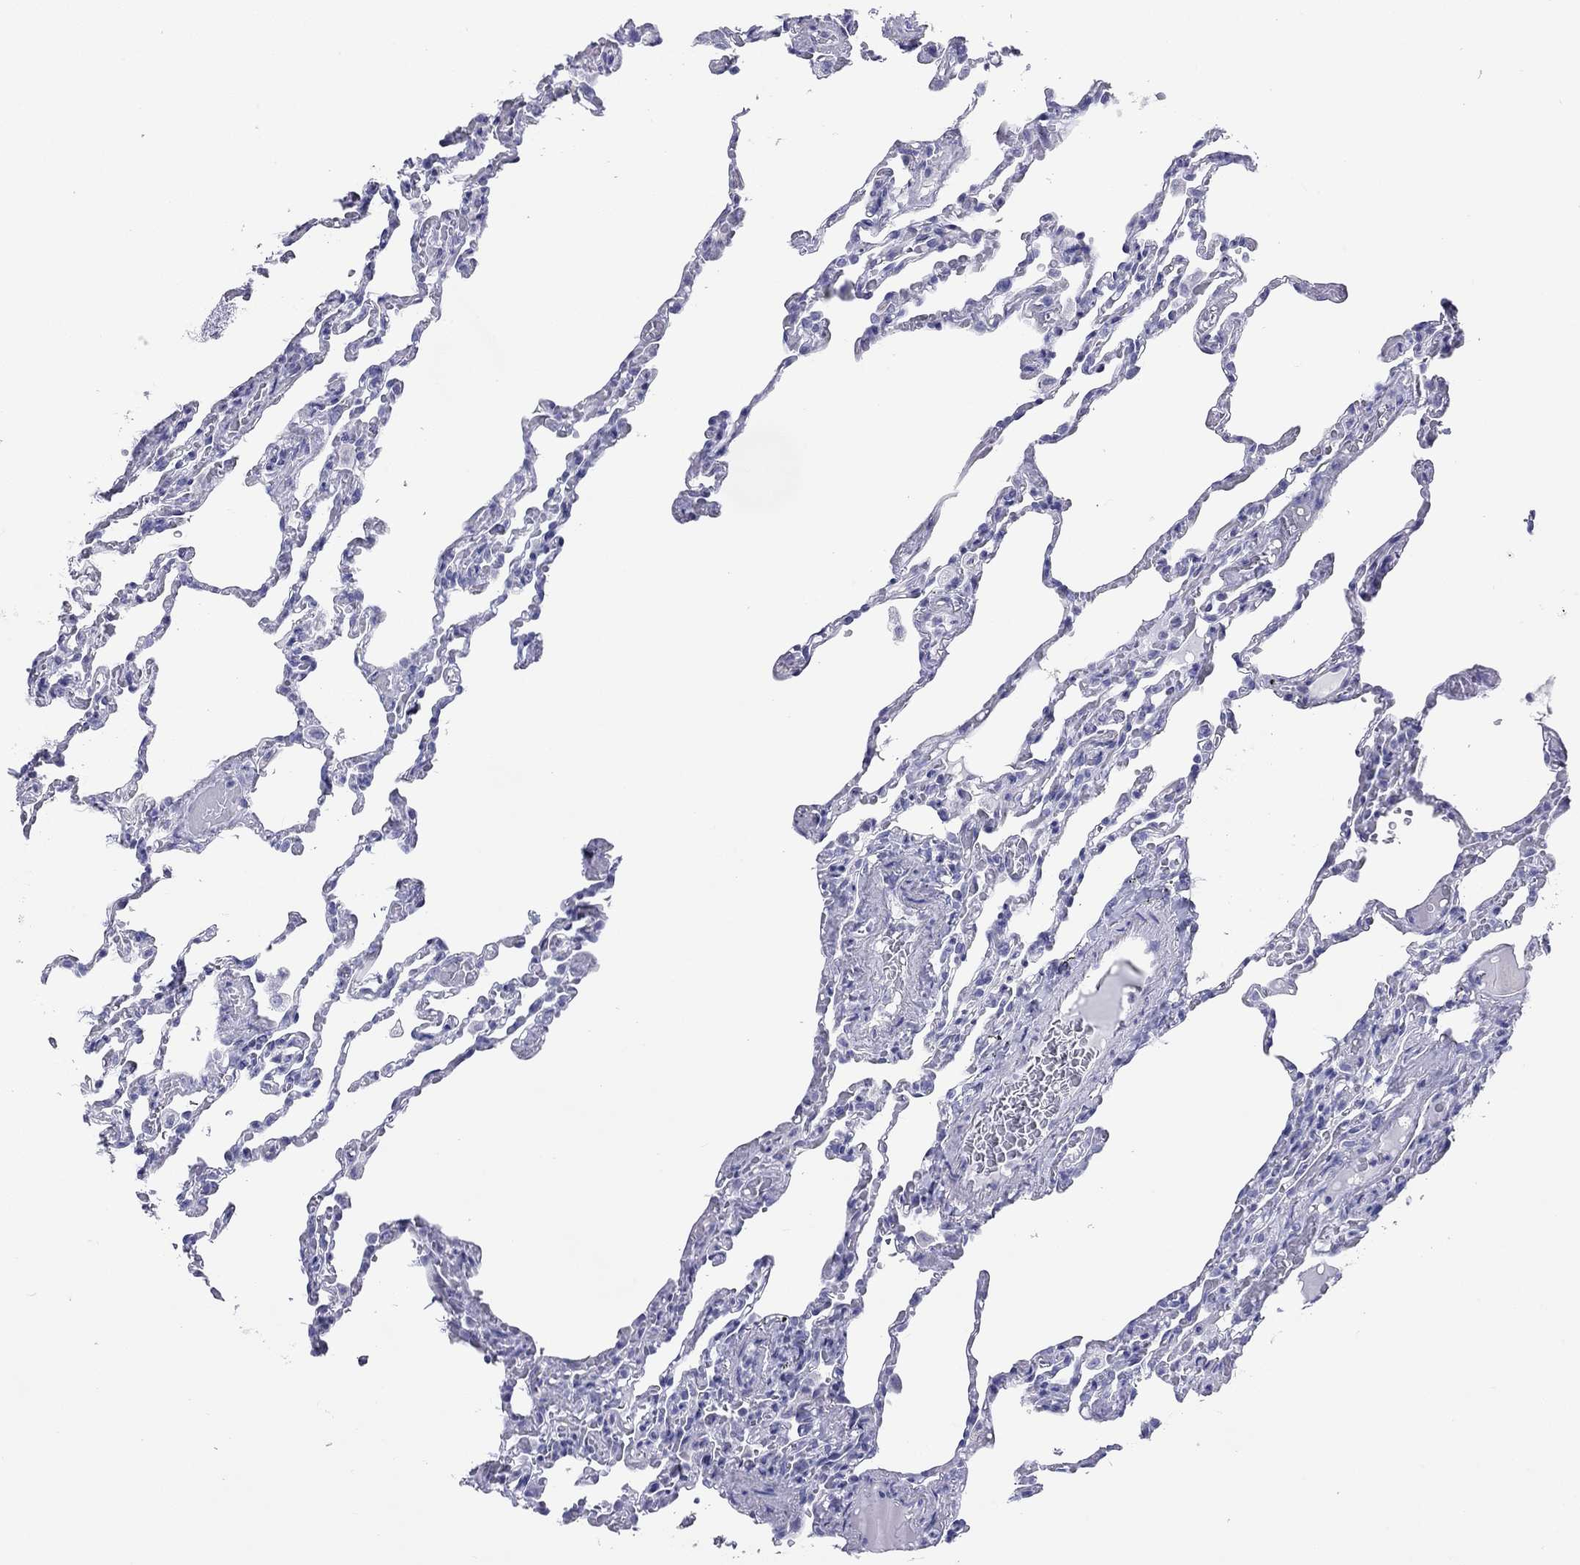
{"staining": {"intensity": "negative", "quantity": "none", "location": "none"}, "tissue": "lung", "cell_type": "Alveolar cells", "image_type": "normal", "snomed": [{"axis": "morphology", "description": "Normal tissue, NOS"}, {"axis": "topography", "description": "Lung"}], "caption": "A micrograph of lung stained for a protein demonstrates no brown staining in alveolar cells. Brightfield microscopy of immunohistochemistry stained with DAB (brown) and hematoxylin (blue), captured at high magnification.", "gene": "DPY19L2", "patient": {"sex": "female", "age": 43}}